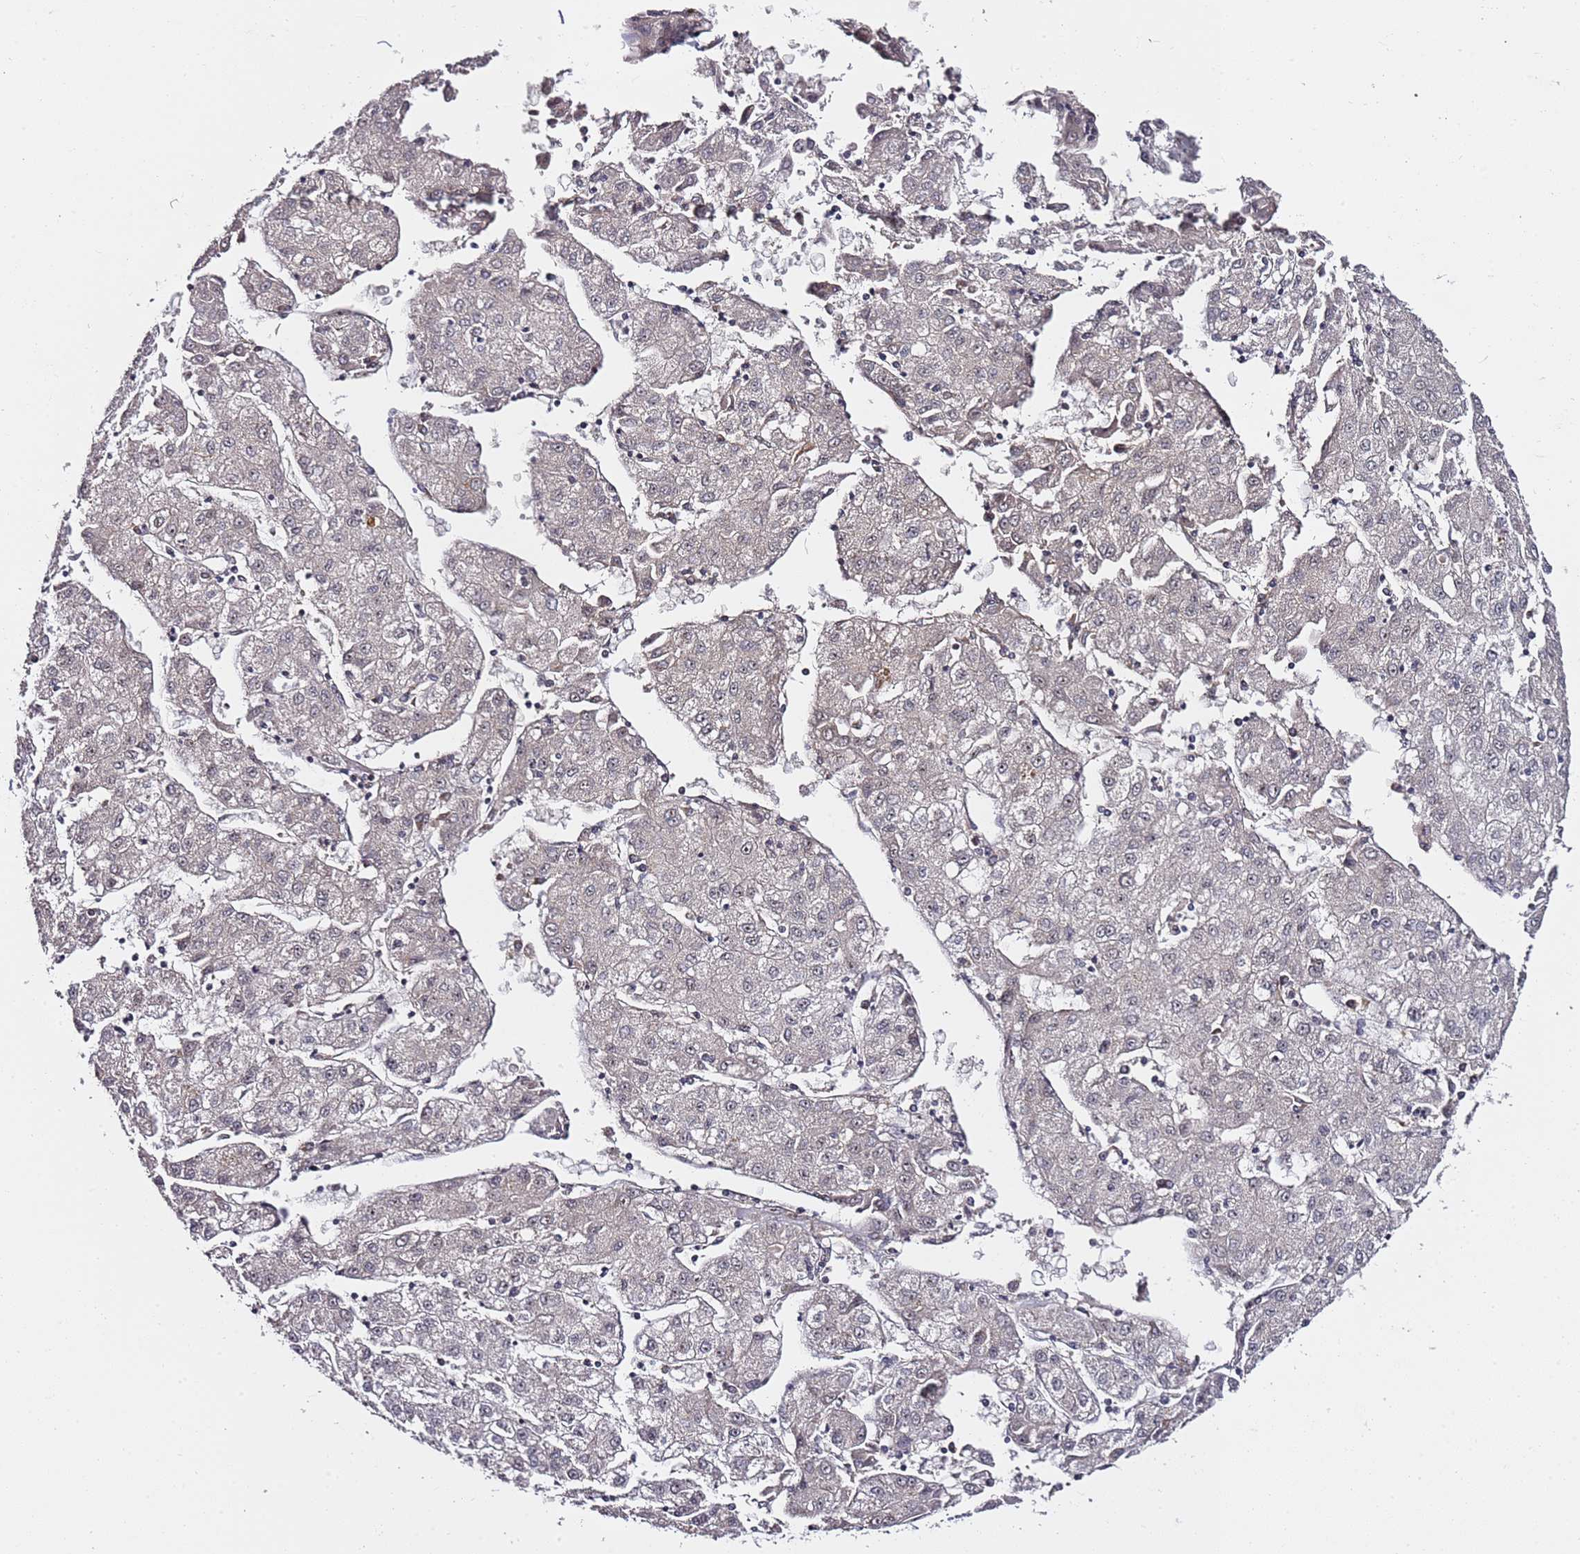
{"staining": {"intensity": "negative", "quantity": "none", "location": "none"}, "tissue": "liver cancer", "cell_type": "Tumor cells", "image_type": "cancer", "snomed": [{"axis": "morphology", "description": "Carcinoma, Hepatocellular, NOS"}, {"axis": "topography", "description": "Liver"}], "caption": "The IHC image has no significant expression in tumor cells of liver cancer (hepatocellular carcinoma) tissue.", "gene": "FCF1", "patient": {"sex": "male", "age": 72}}